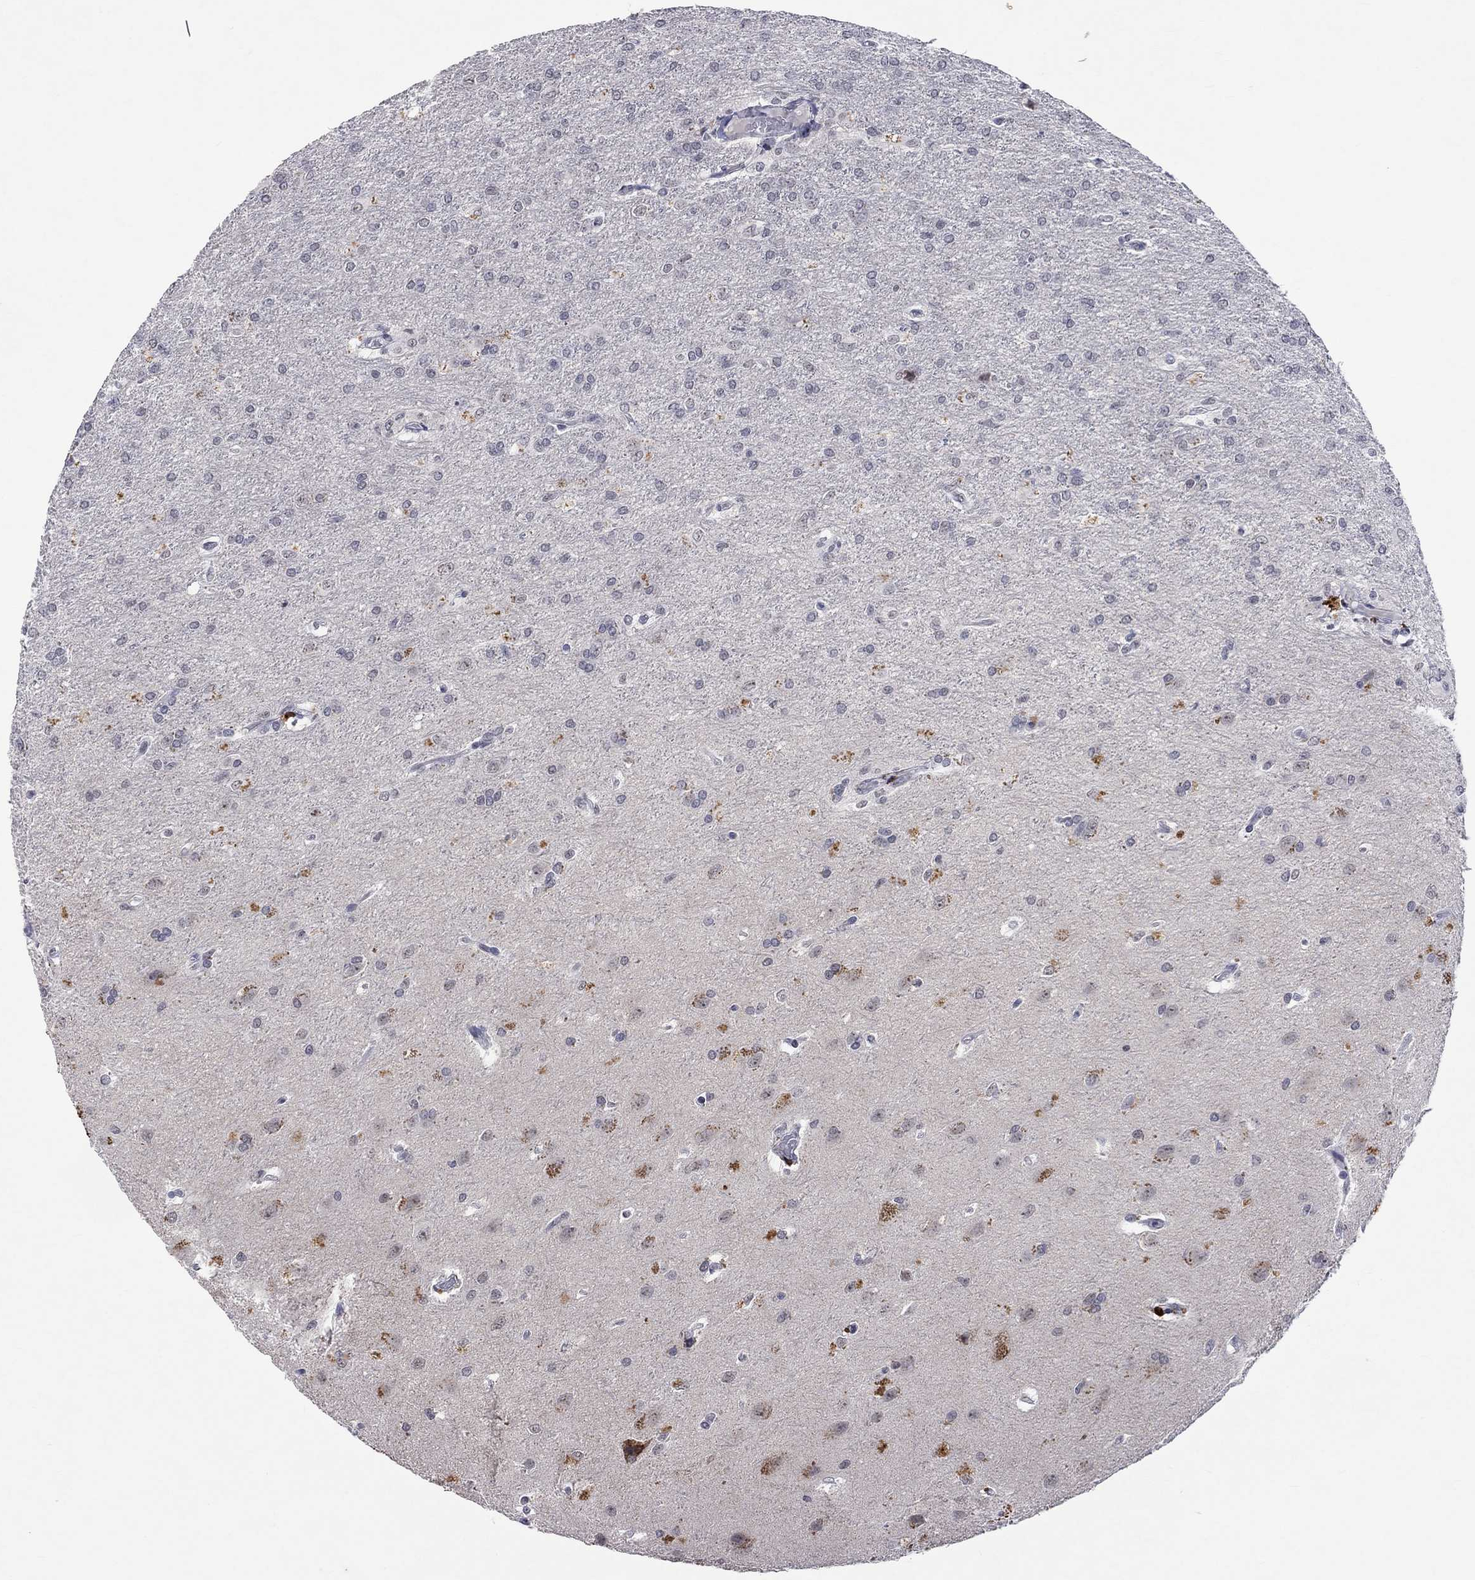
{"staining": {"intensity": "negative", "quantity": "none", "location": "none"}, "tissue": "glioma", "cell_type": "Tumor cells", "image_type": "cancer", "snomed": [{"axis": "morphology", "description": "Glioma, malignant, High grade"}, {"axis": "topography", "description": "Brain"}], "caption": "Human malignant glioma (high-grade) stained for a protein using IHC exhibits no positivity in tumor cells.", "gene": "TMEM143", "patient": {"sex": "male", "age": 68}}